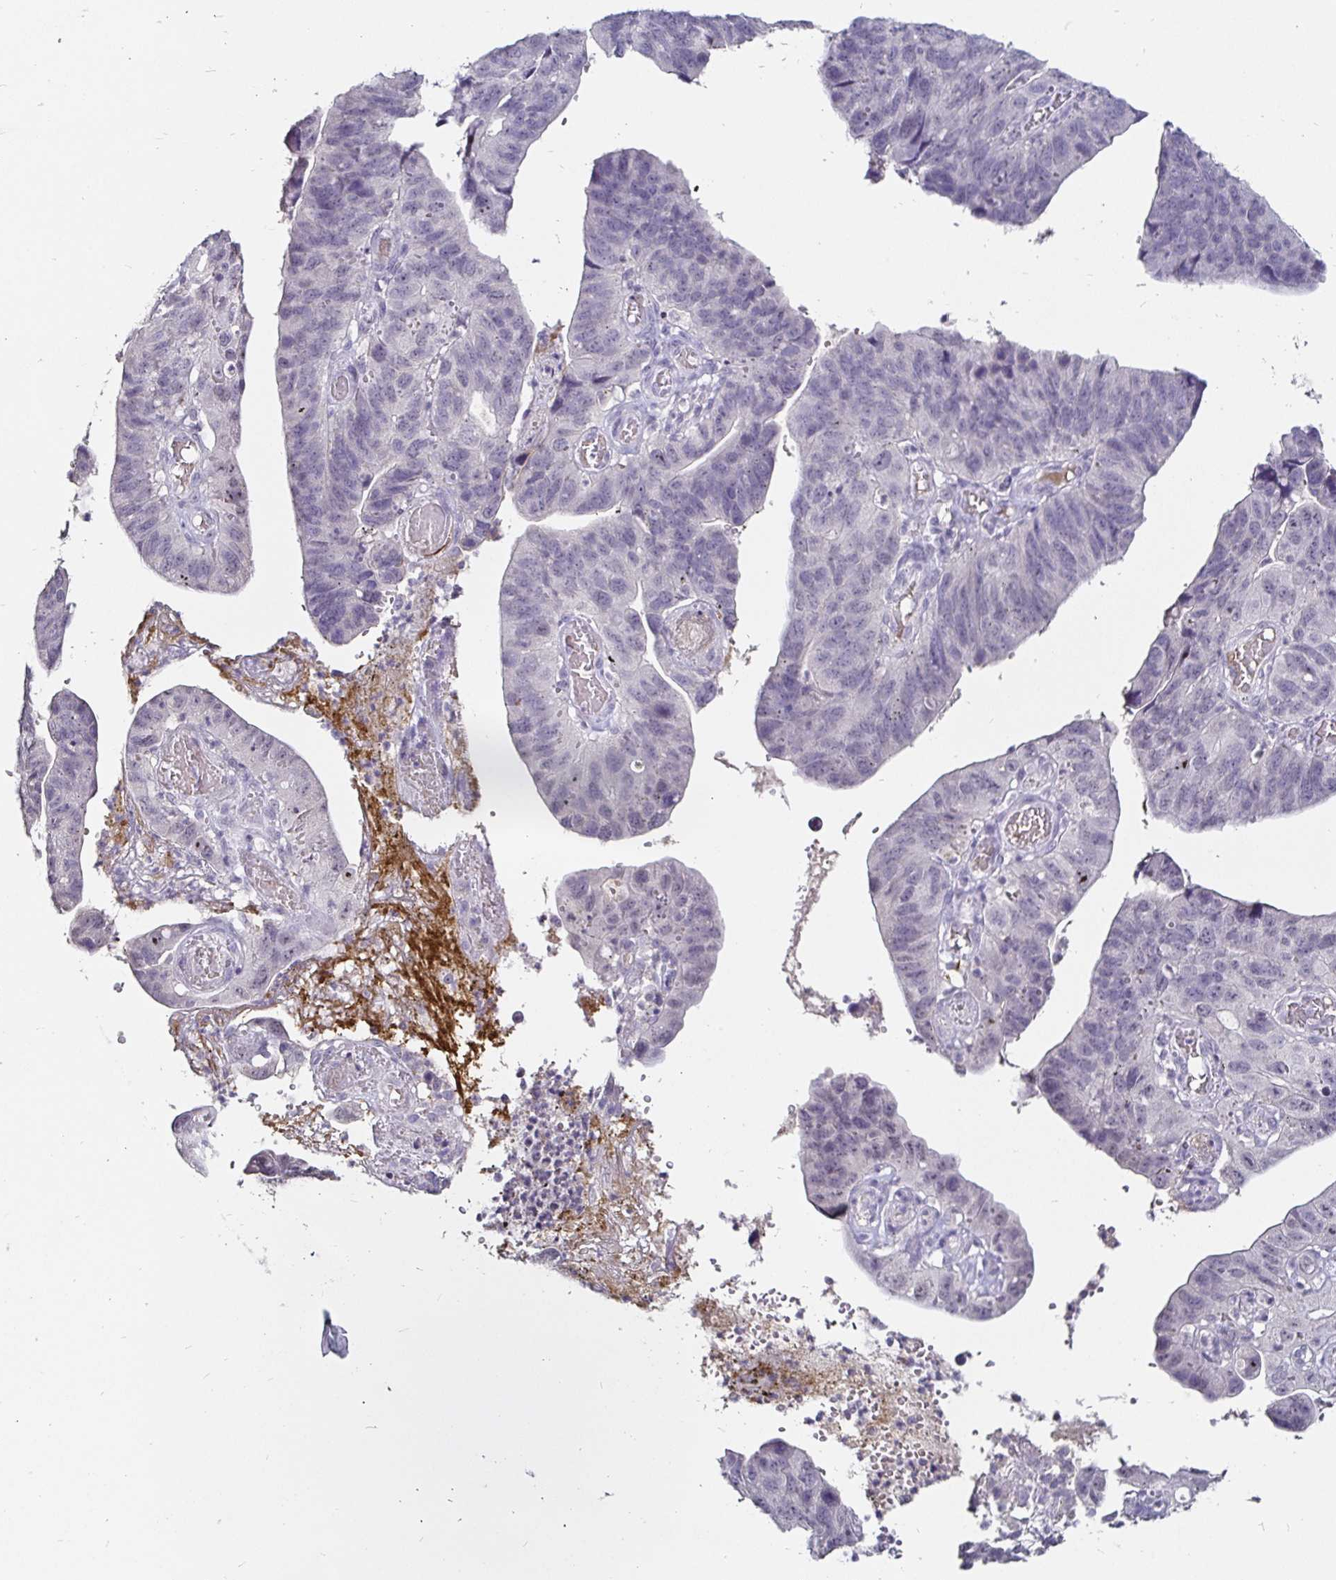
{"staining": {"intensity": "negative", "quantity": "none", "location": "none"}, "tissue": "stomach cancer", "cell_type": "Tumor cells", "image_type": "cancer", "snomed": [{"axis": "morphology", "description": "Adenocarcinoma, NOS"}, {"axis": "topography", "description": "Stomach"}], "caption": "High magnification brightfield microscopy of stomach cancer (adenocarcinoma) stained with DAB (3,3'-diaminobenzidine) (brown) and counterstained with hematoxylin (blue): tumor cells show no significant staining.", "gene": "FAIM2", "patient": {"sex": "male", "age": 59}}